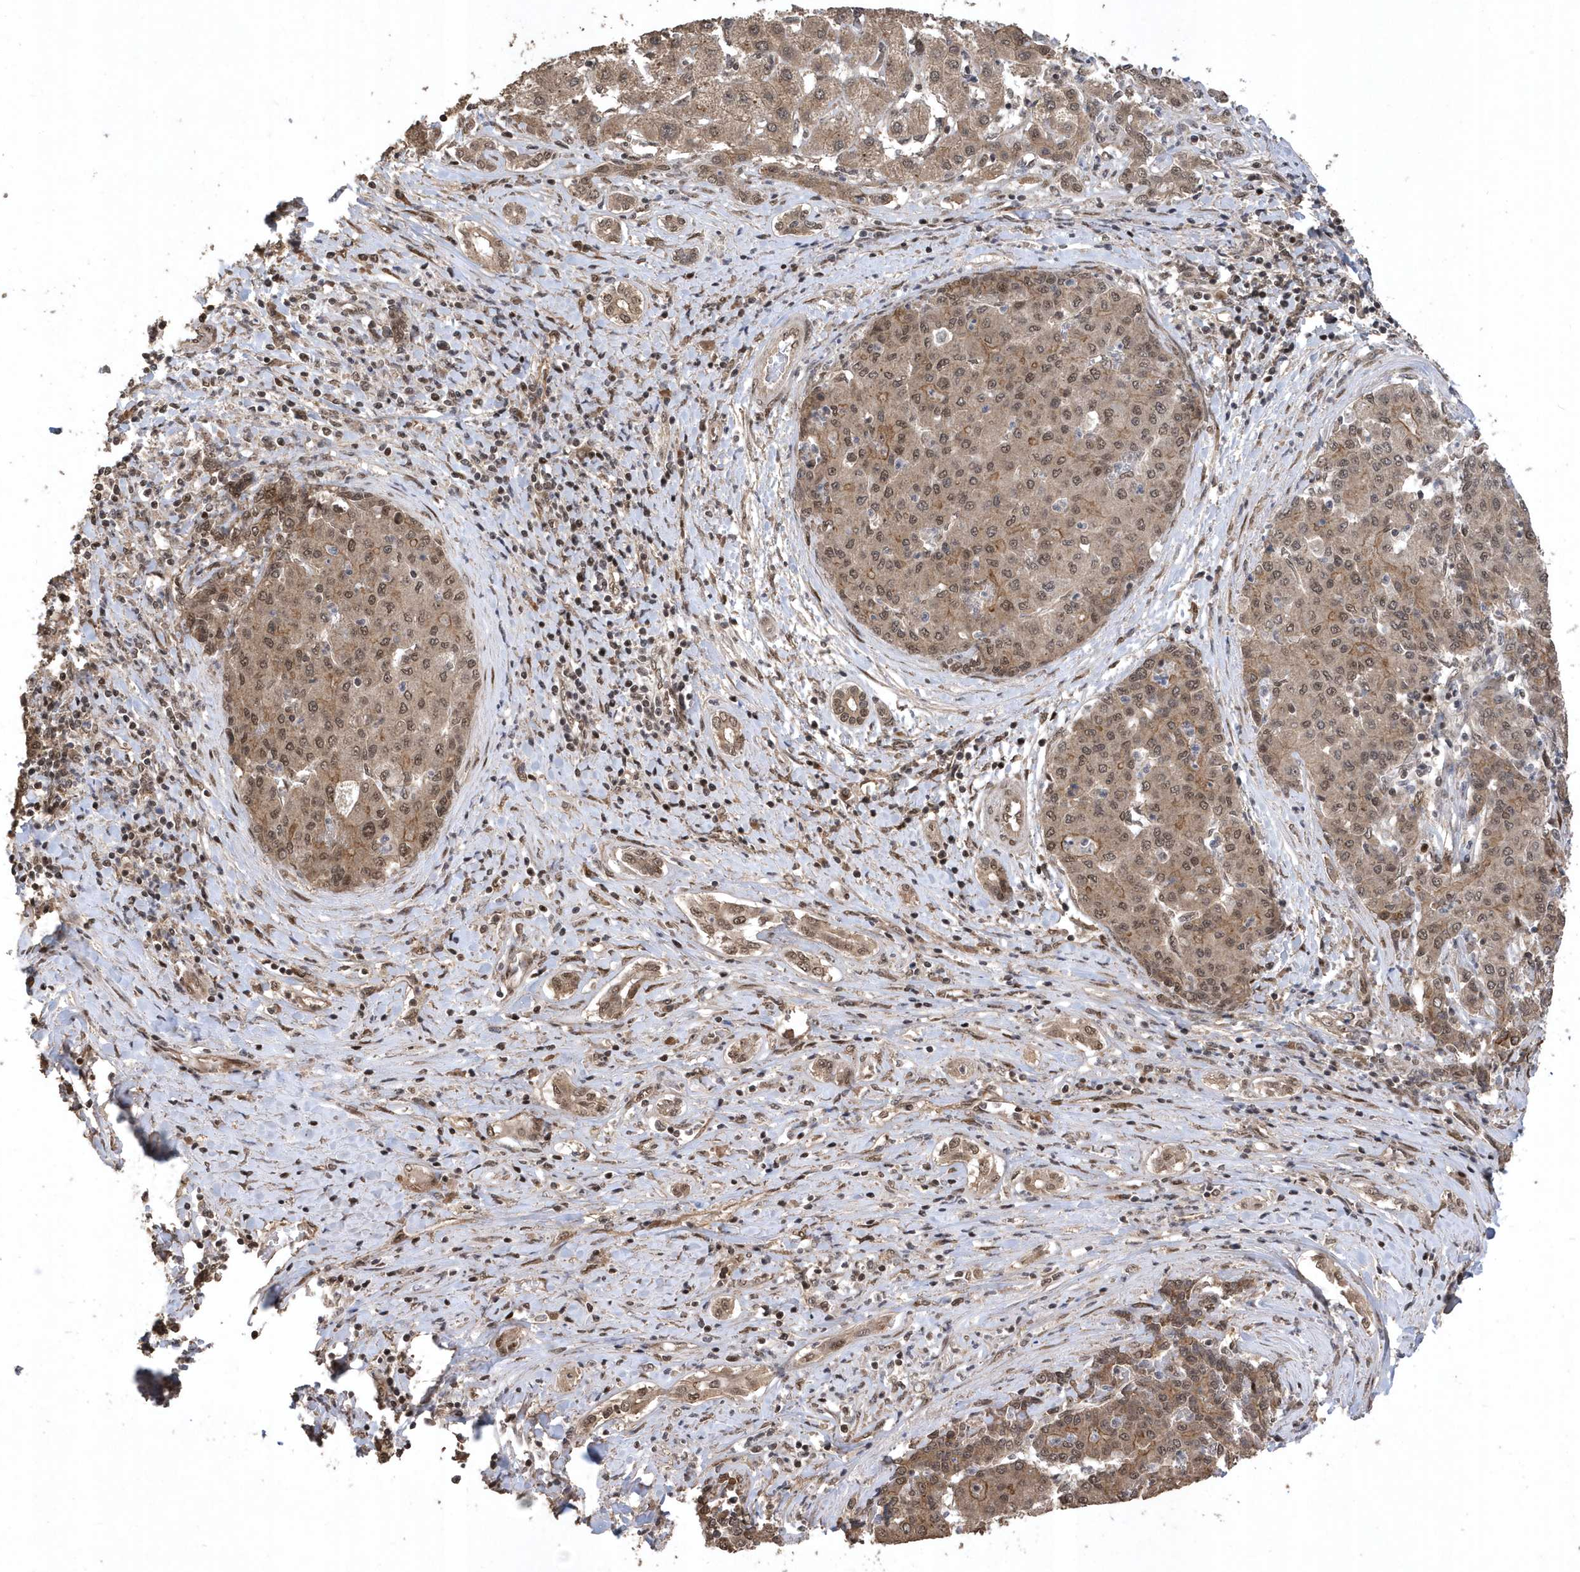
{"staining": {"intensity": "moderate", "quantity": ">75%", "location": "cytoplasmic/membranous,nuclear"}, "tissue": "liver cancer", "cell_type": "Tumor cells", "image_type": "cancer", "snomed": [{"axis": "morphology", "description": "Carcinoma, Hepatocellular, NOS"}, {"axis": "topography", "description": "Liver"}], "caption": "There is medium levels of moderate cytoplasmic/membranous and nuclear expression in tumor cells of liver cancer, as demonstrated by immunohistochemical staining (brown color).", "gene": "INTS12", "patient": {"sex": "male", "age": 65}}